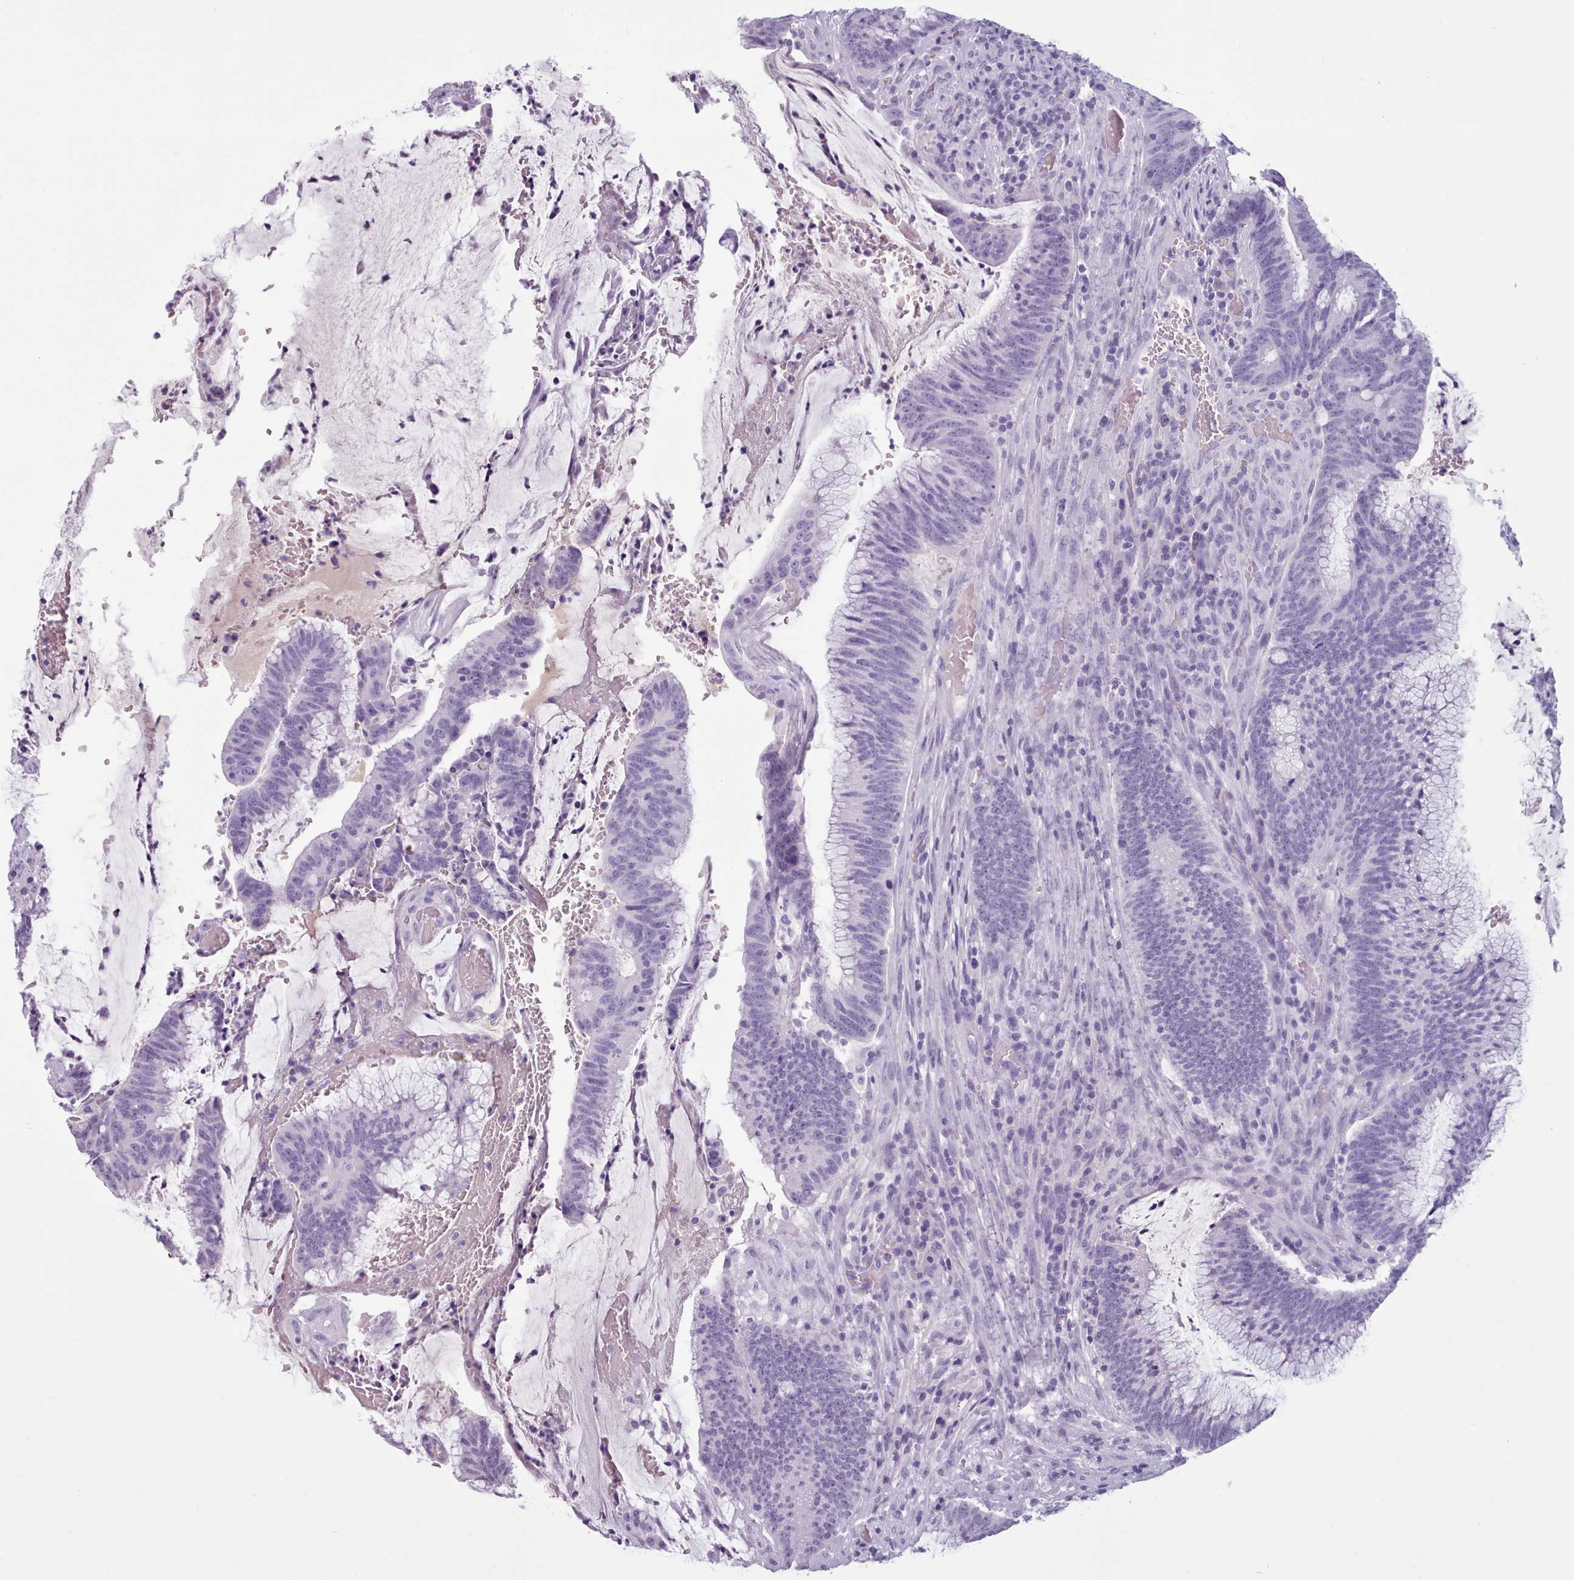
{"staining": {"intensity": "negative", "quantity": "none", "location": "none"}, "tissue": "colorectal cancer", "cell_type": "Tumor cells", "image_type": "cancer", "snomed": [{"axis": "morphology", "description": "Adenocarcinoma, NOS"}, {"axis": "topography", "description": "Rectum"}], "caption": "IHC histopathology image of human colorectal adenocarcinoma stained for a protein (brown), which displays no expression in tumor cells.", "gene": "ZNF43", "patient": {"sex": "female", "age": 77}}